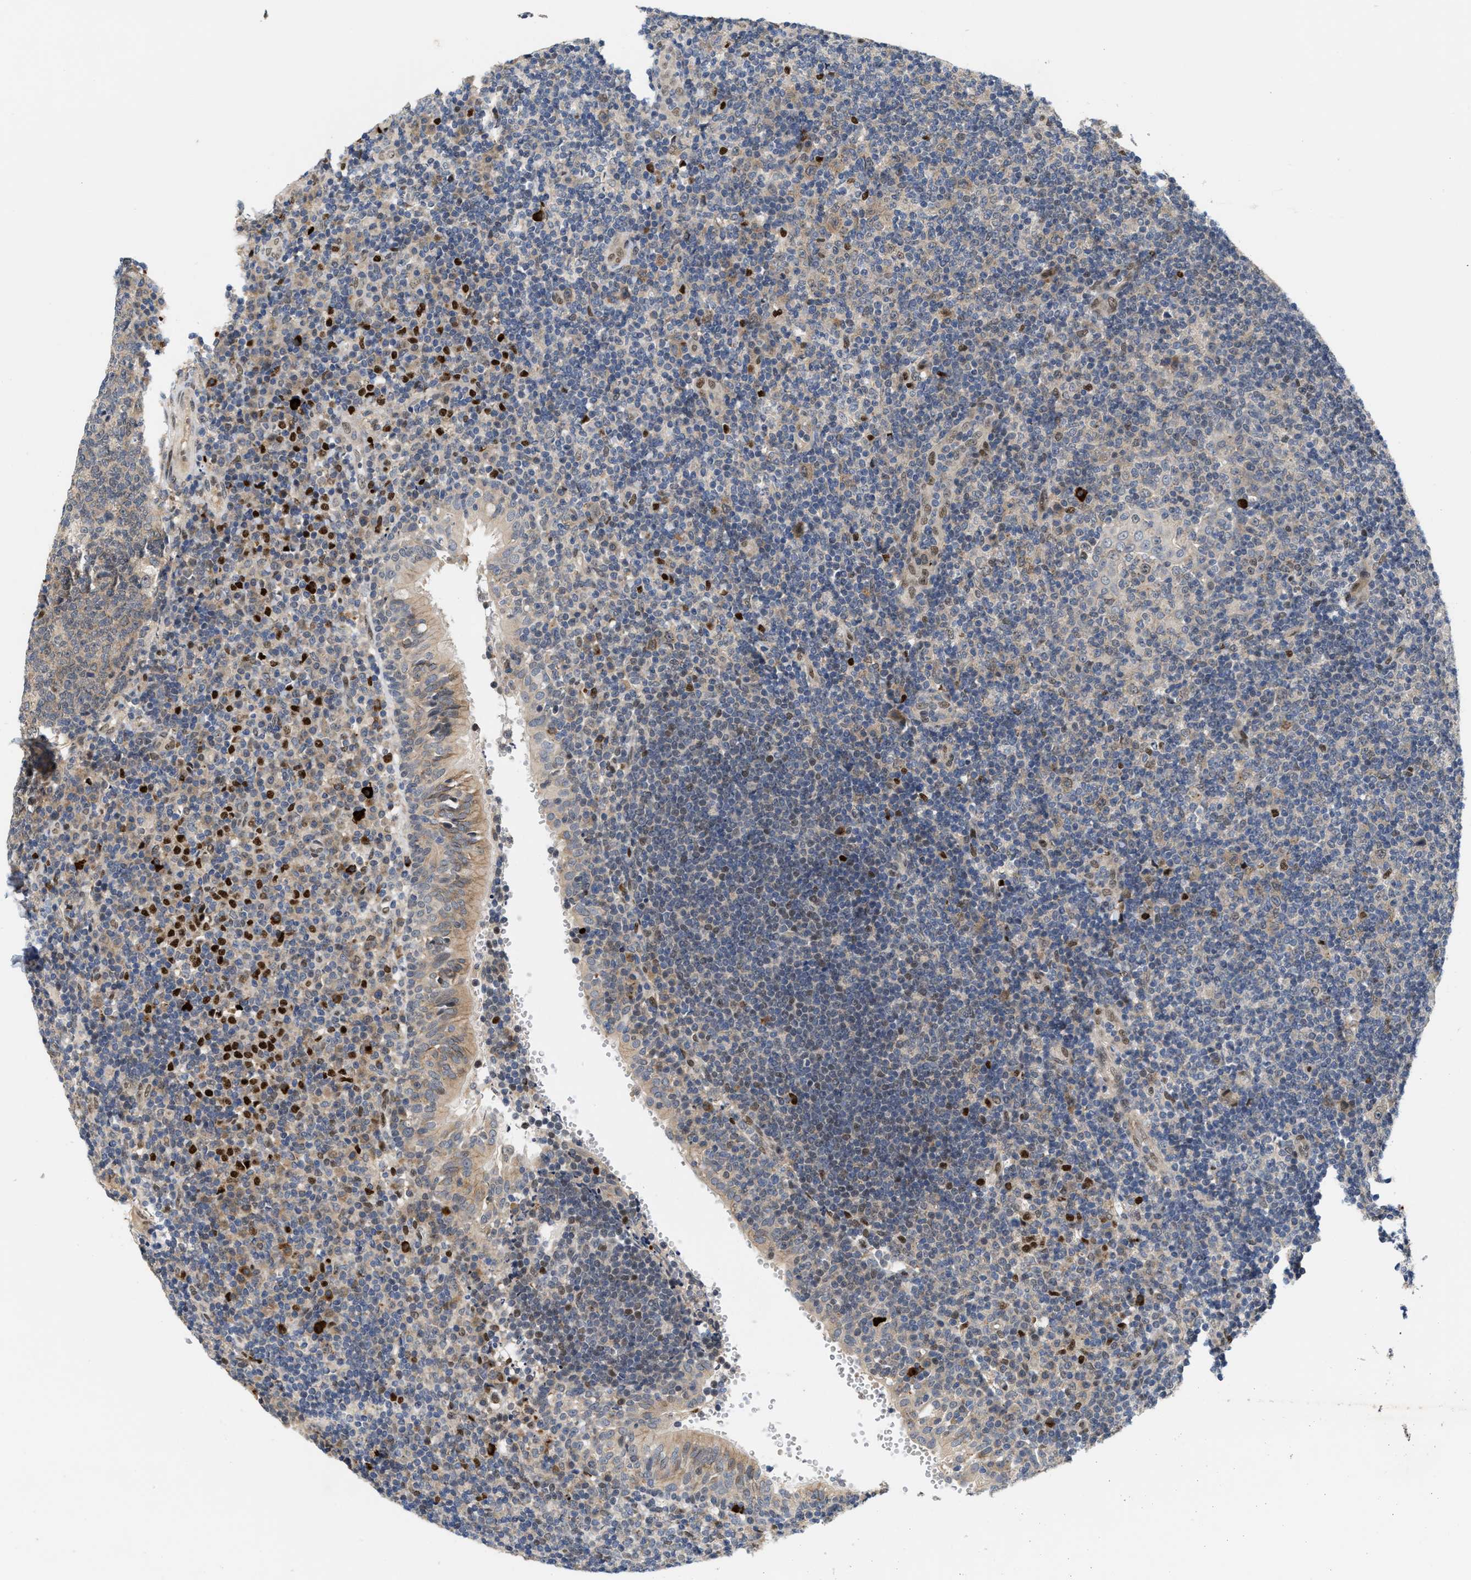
{"staining": {"intensity": "negative", "quantity": "none", "location": "none"}, "tissue": "tonsil", "cell_type": "Germinal center cells", "image_type": "normal", "snomed": [{"axis": "morphology", "description": "Normal tissue, NOS"}, {"axis": "topography", "description": "Tonsil"}], "caption": "This is an immunohistochemistry image of unremarkable human tonsil. There is no expression in germinal center cells.", "gene": "TCF4", "patient": {"sex": "female", "age": 40}}